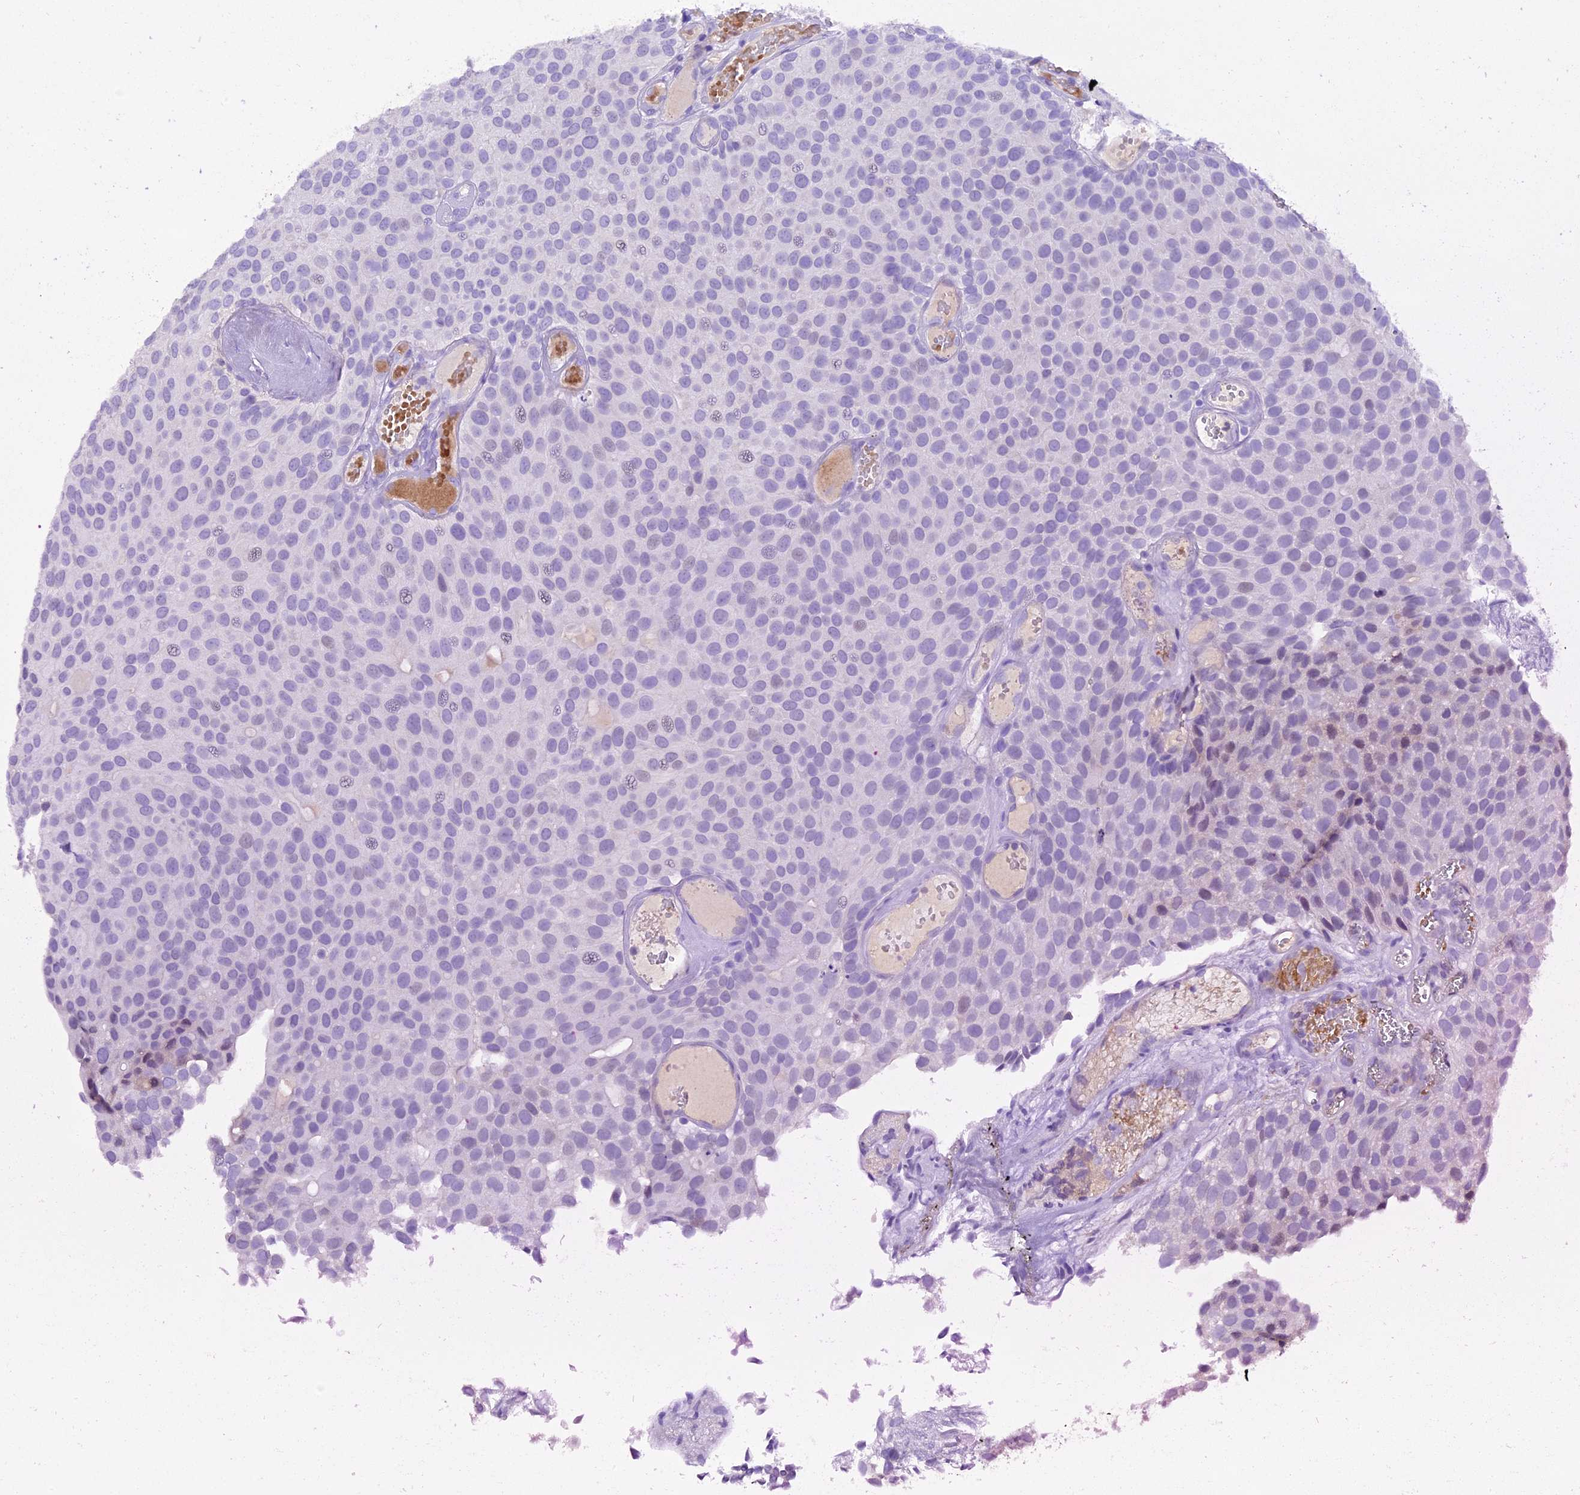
{"staining": {"intensity": "negative", "quantity": "none", "location": "none"}, "tissue": "urothelial cancer", "cell_type": "Tumor cells", "image_type": "cancer", "snomed": [{"axis": "morphology", "description": "Urothelial carcinoma, Low grade"}, {"axis": "topography", "description": "Urinary bladder"}], "caption": "Photomicrograph shows no protein positivity in tumor cells of urothelial carcinoma (low-grade) tissue.", "gene": "MEX3B", "patient": {"sex": "male", "age": 89}}